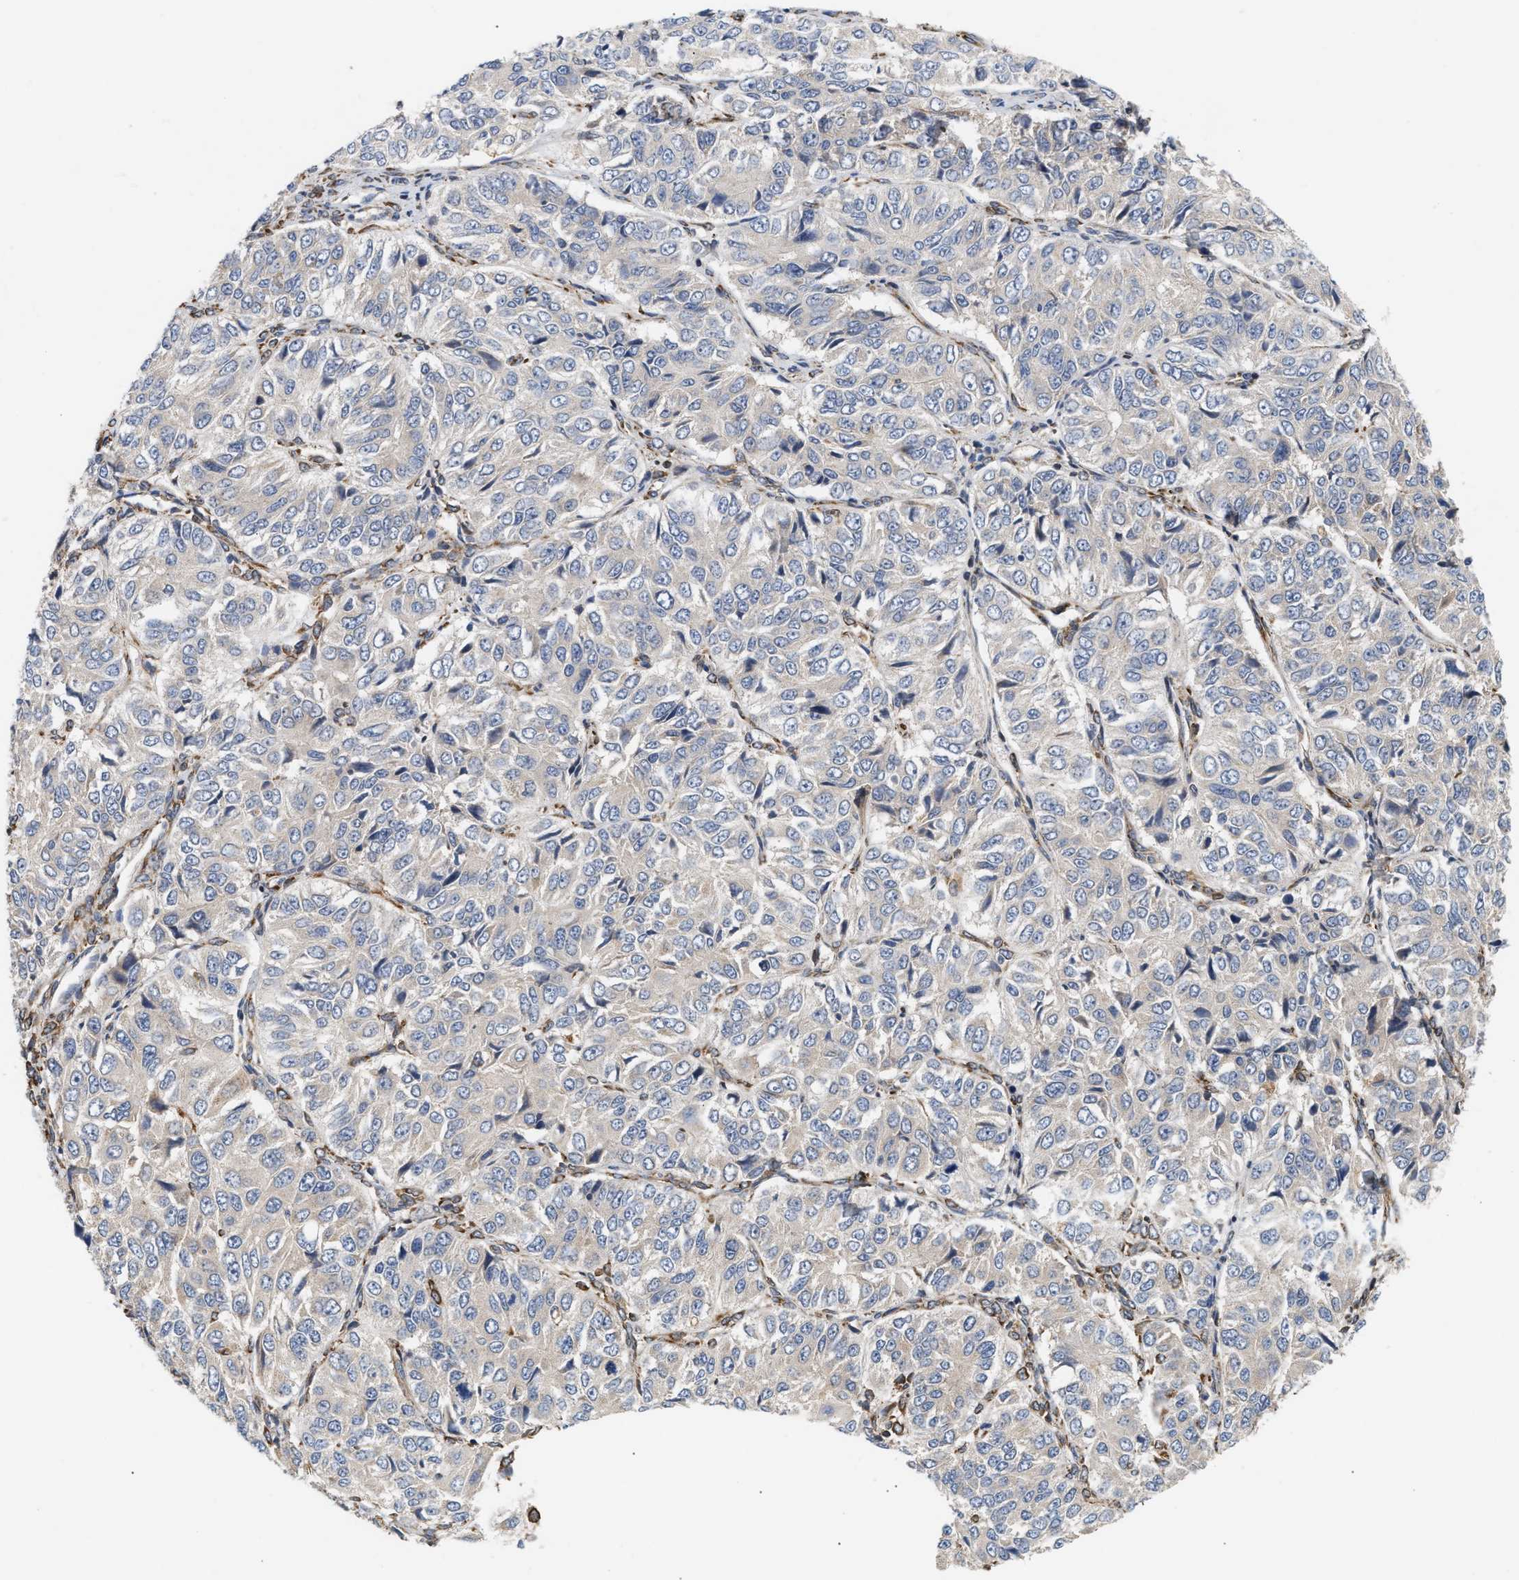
{"staining": {"intensity": "negative", "quantity": "none", "location": "none"}, "tissue": "ovarian cancer", "cell_type": "Tumor cells", "image_type": "cancer", "snomed": [{"axis": "morphology", "description": "Carcinoma, endometroid"}, {"axis": "topography", "description": "Ovary"}], "caption": "Immunohistochemical staining of ovarian endometroid carcinoma demonstrates no significant staining in tumor cells.", "gene": "PLCD1", "patient": {"sex": "female", "age": 51}}